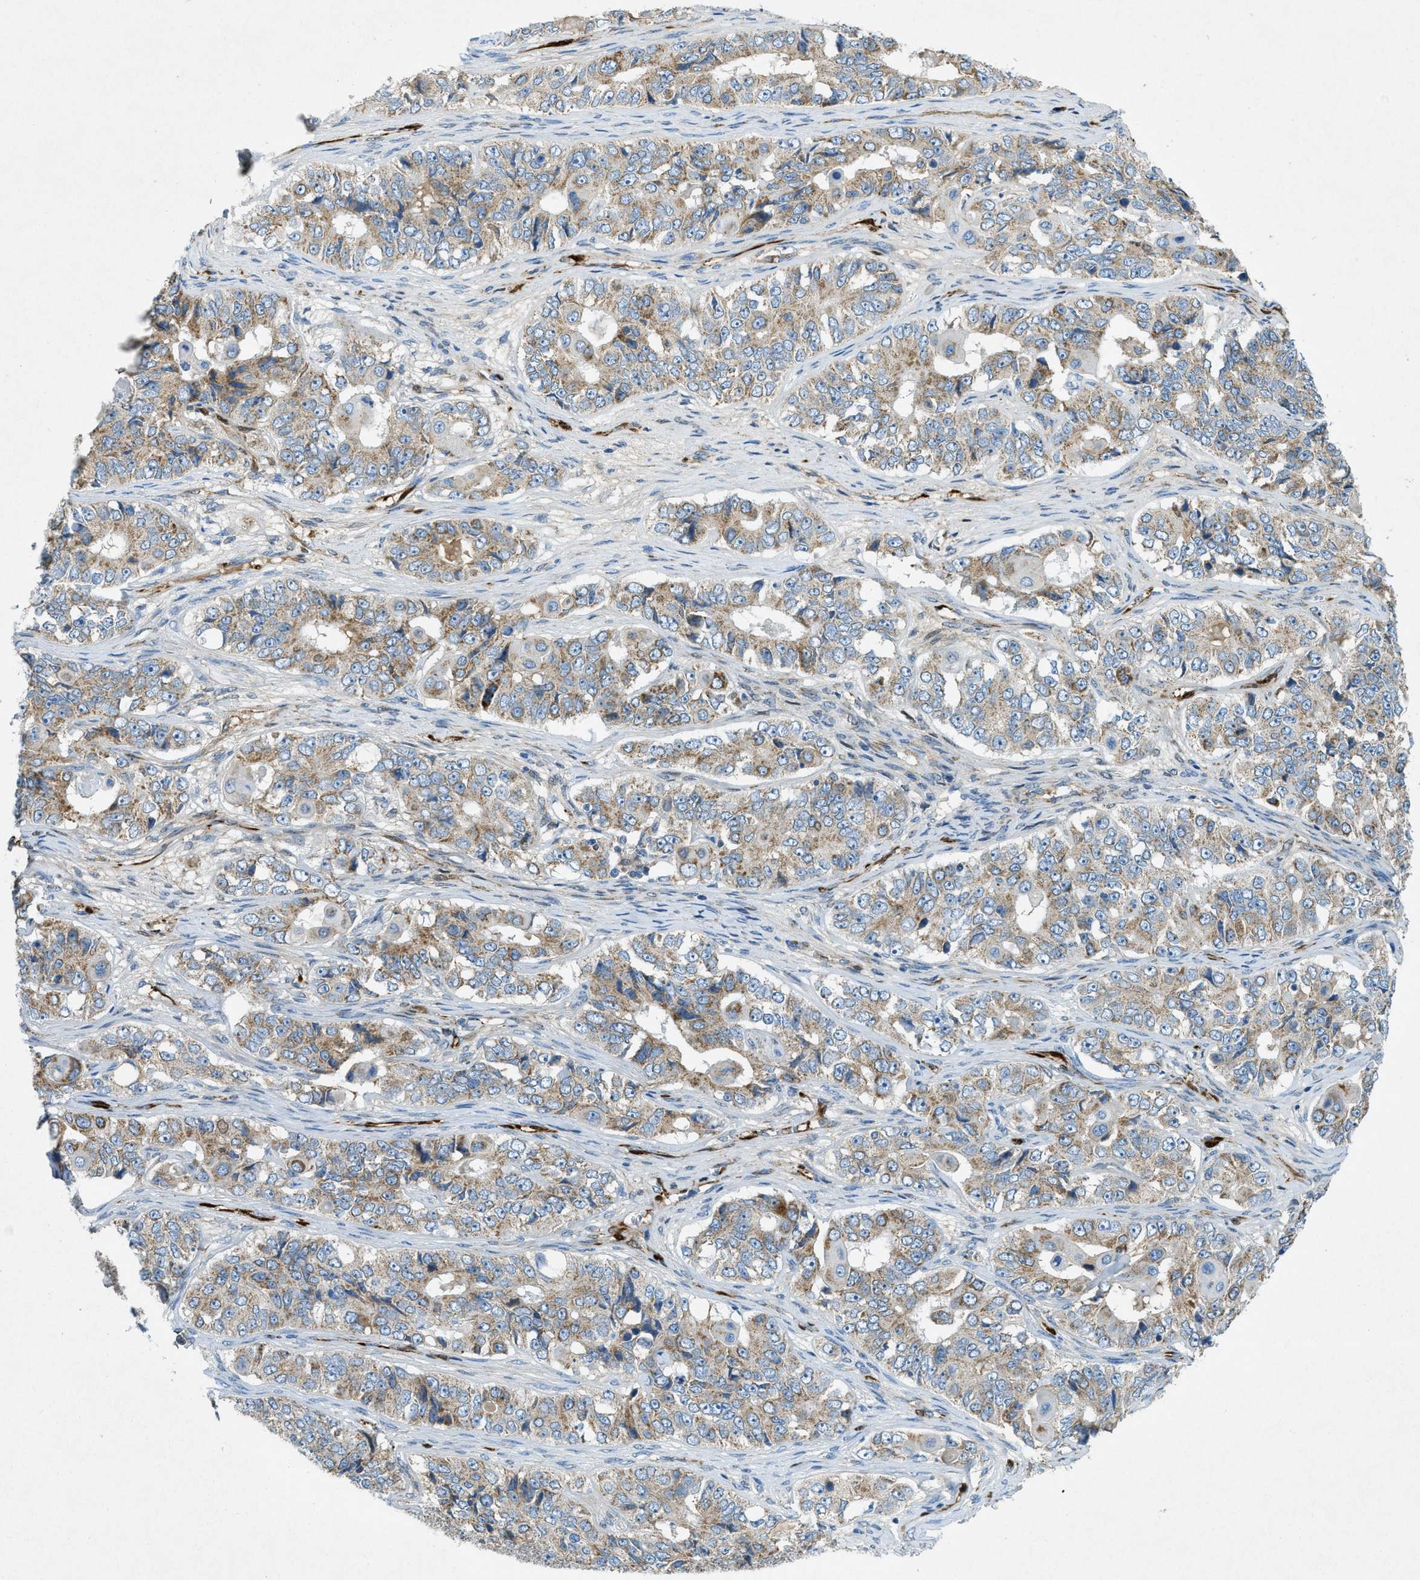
{"staining": {"intensity": "weak", "quantity": ">75%", "location": "cytoplasmic/membranous"}, "tissue": "ovarian cancer", "cell_type": "Tumor cells", "image_type": "cancer", "snomed": [{"axis": "morphology", "description": "Carcinoma, endometroid"}, {"axis": "topography", "description": "Ovary"}], "caption": "There is low levels of weak cytoplasmic/membranous expression in tumor cells of endometroid carcinoma (ovarian), as demonstrated by immunohistochemical staining (brown color).", "gene": "CYGB", "patient": {"sex": "female", "age": 51}}